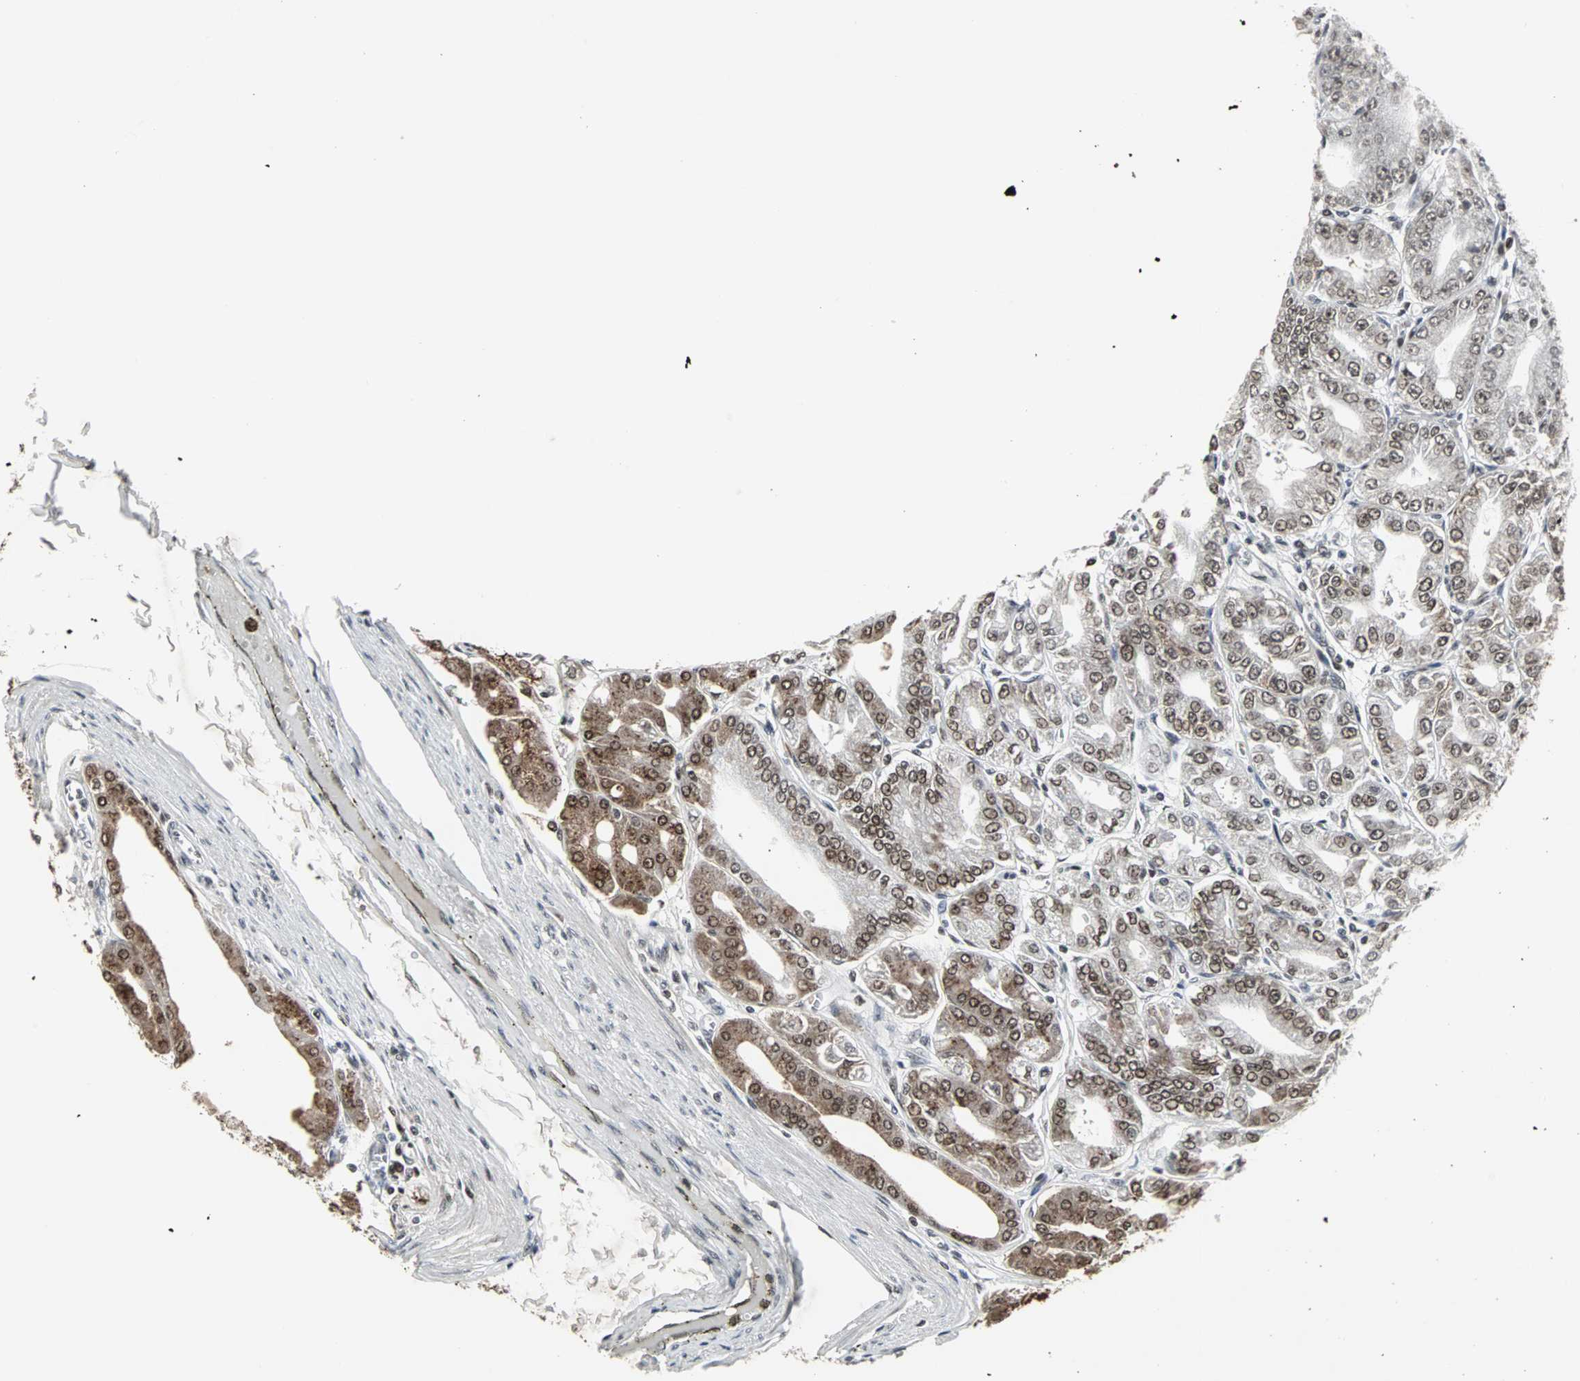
{"staining": {"intensity": "strong", "quantity": ">75%", "location": "nuclear"}, "tissue": "stomach", "cell_type": "Glandular cells", "image_type": "normal", "snomed": [{"axis": "morphology", "description": "Normal tissue, NOS"}, {"axis": "topography", "description": "Stomach, lower"}], "caption": "Protein analysis of normal stomach exhibits strong nuclear expression in about >75% of glandular cells. (DAB IHC with brightfield microscopy, high magnification).", "gene": "PNKP", "patient": {"sex": "male", "age": 71}}